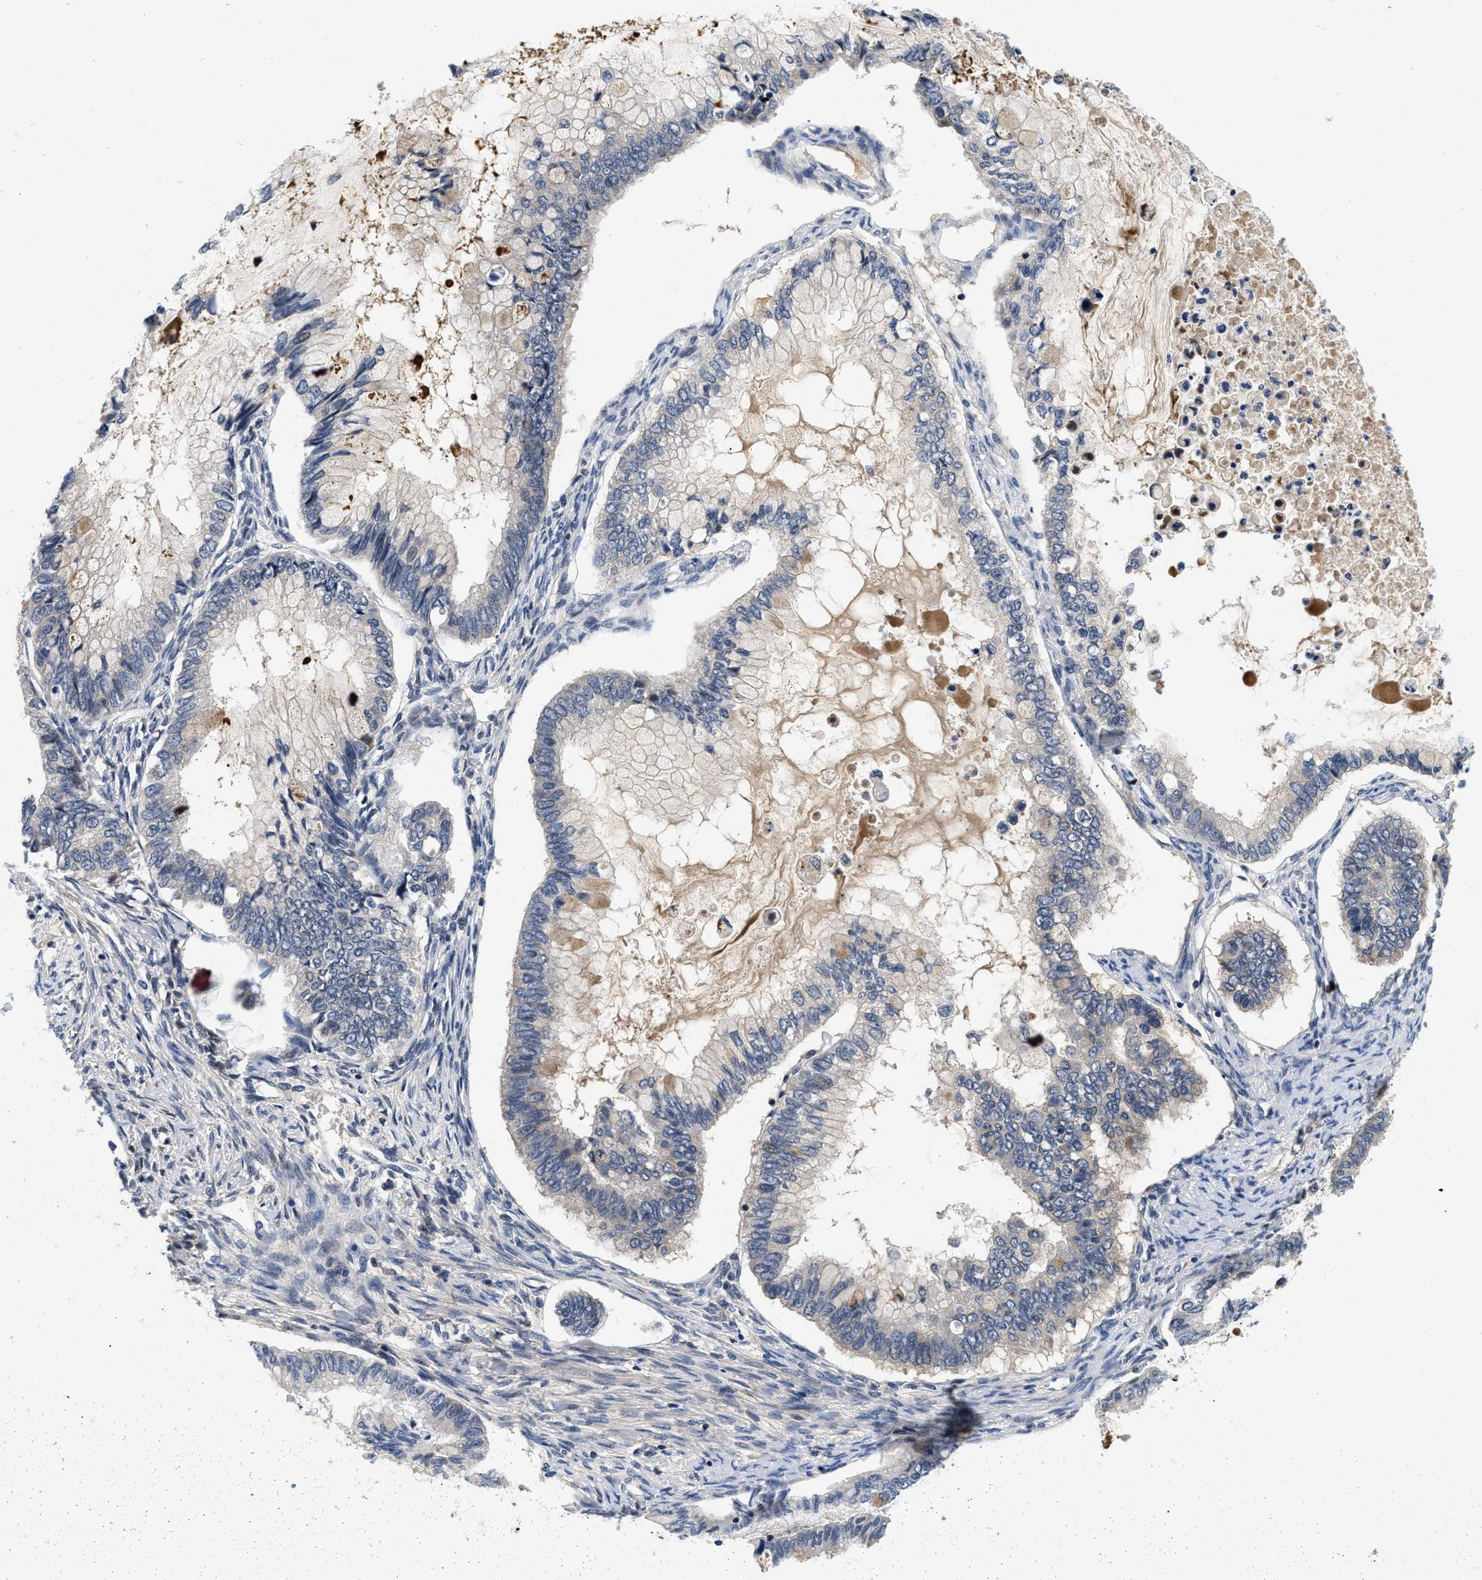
{"staining": {"intensity": "weak", "quantity": "<25%", "location": "cytoplasmic/membranous"}, "tissue": "ovarian cancer", "cell_type": "Tumor cells", "image_type": "cancer", "snomed": [{"axis": "morphology", "description": "Cystadenocarcinoma, mucinous, NOS"}, {"axis": "topography", "description": "Ovary"}], "caption": "This is a photomicrograph of immunohistochemistry staining of mucinous cystadenocarcinoma (ovarian), which shows no expression in tumor cells. The staining was performed using DAB (3,3'-diaminobenzidine) to visualize the protein expression in brown, while the nuclei were stained in blue with hematoxylin (Magnification: 20x).", "gene": "PDP1", "patient": {"sex": "female", "age": 80}}